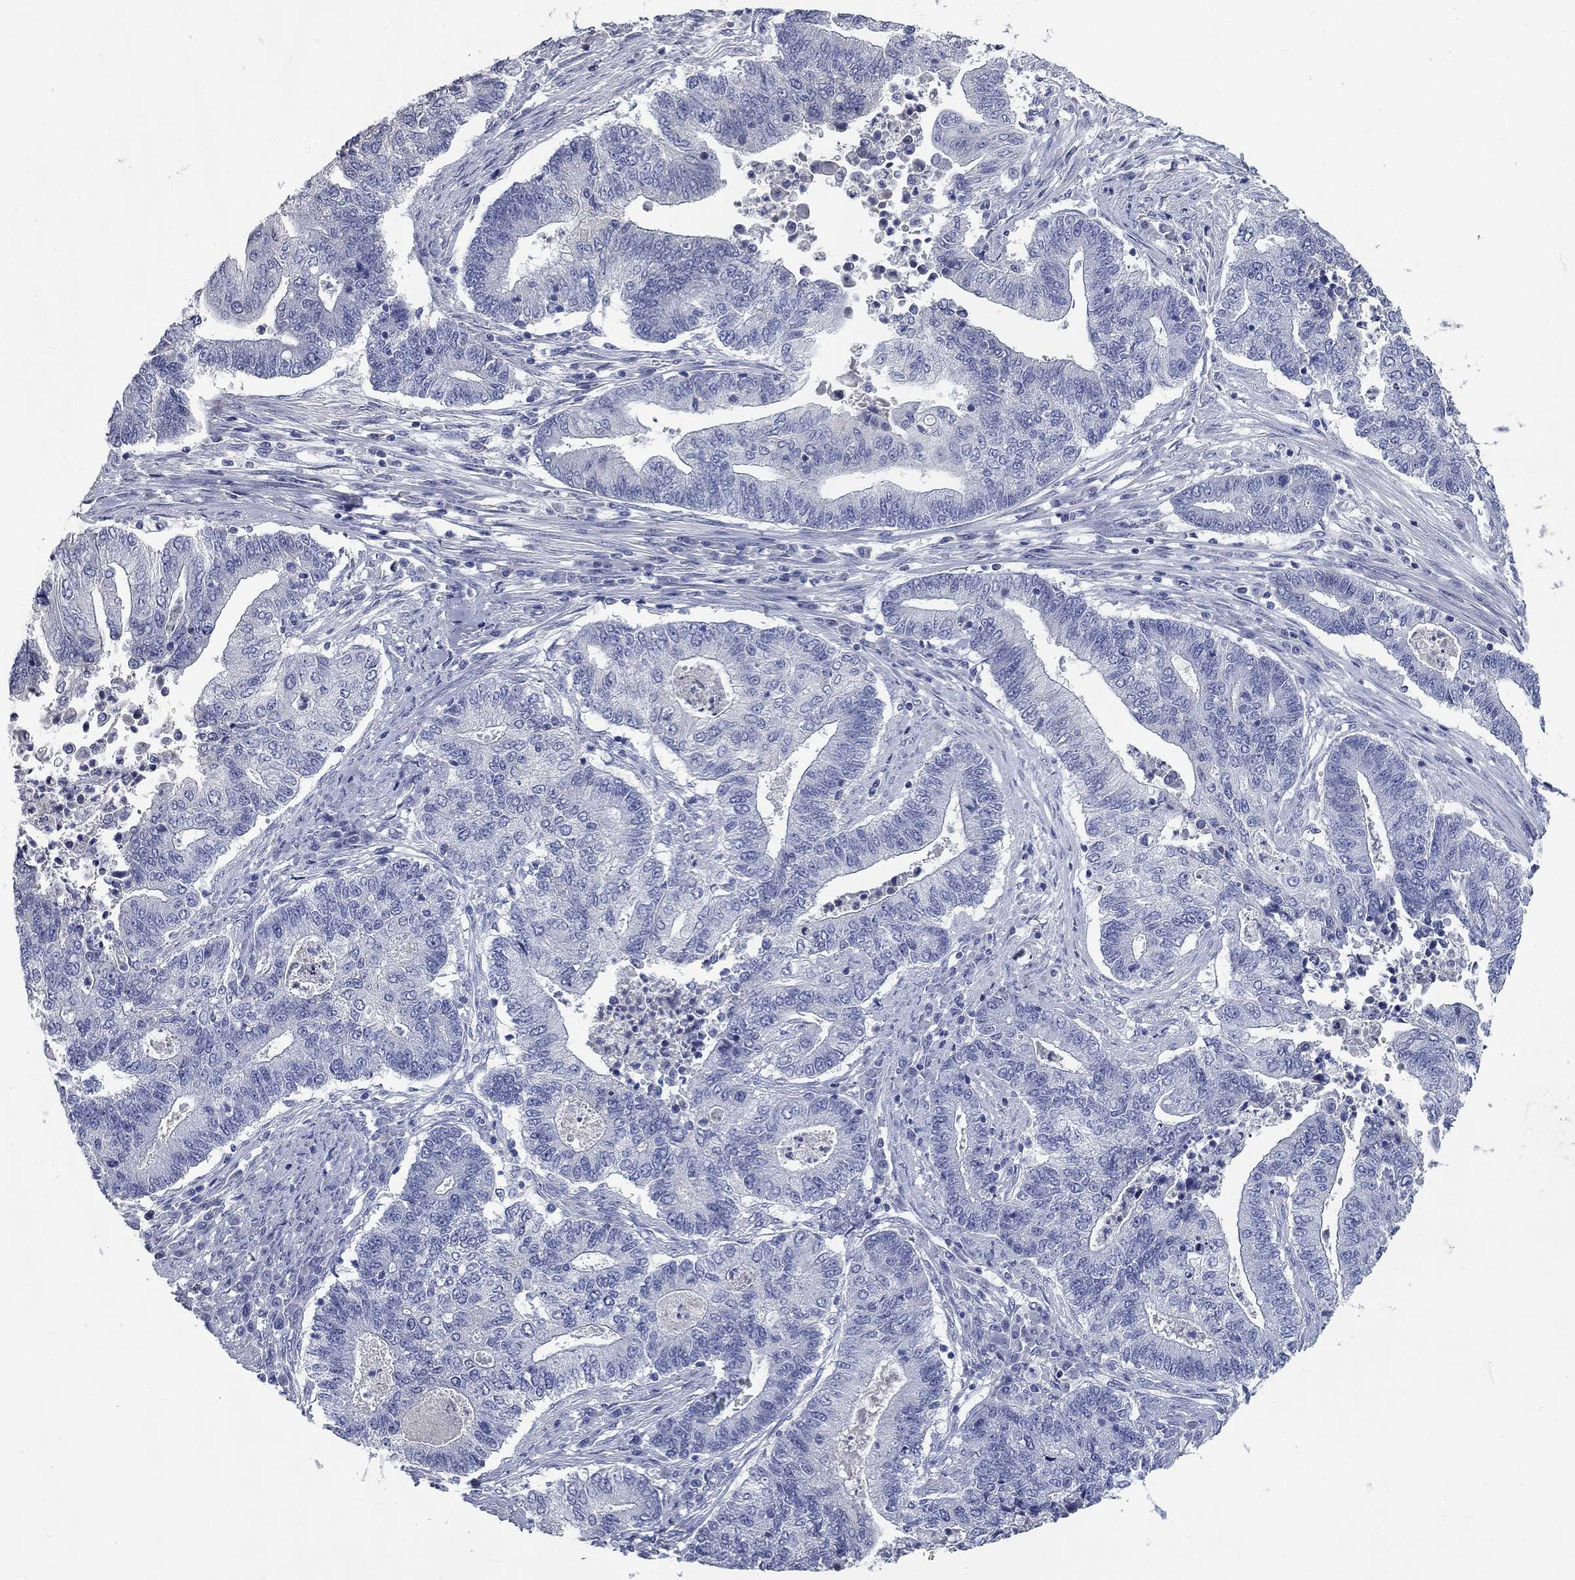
{"staining": {"intensity": "negative", "quantity": "none", "location": "none"}, "tissue": "endometrial cancer", "cell_type": "Tumor cells", "image_type": "cancer", "snomed": [{"axis": "morphology", "description": "Adenocarcinoma, NOS"}, {"axis": "topography", "description": "Uterus"}, {"axis": "topography", "description": "Endometrium"}], "caption": "Immunohistochemistry micrograph of human endometrial cancer (adenocarcinoma) stained for a protein (brown), which exhibits no expression in tumor cells.", "gene": "SYT12", "patient": {"sex": "female", "age": 54}}